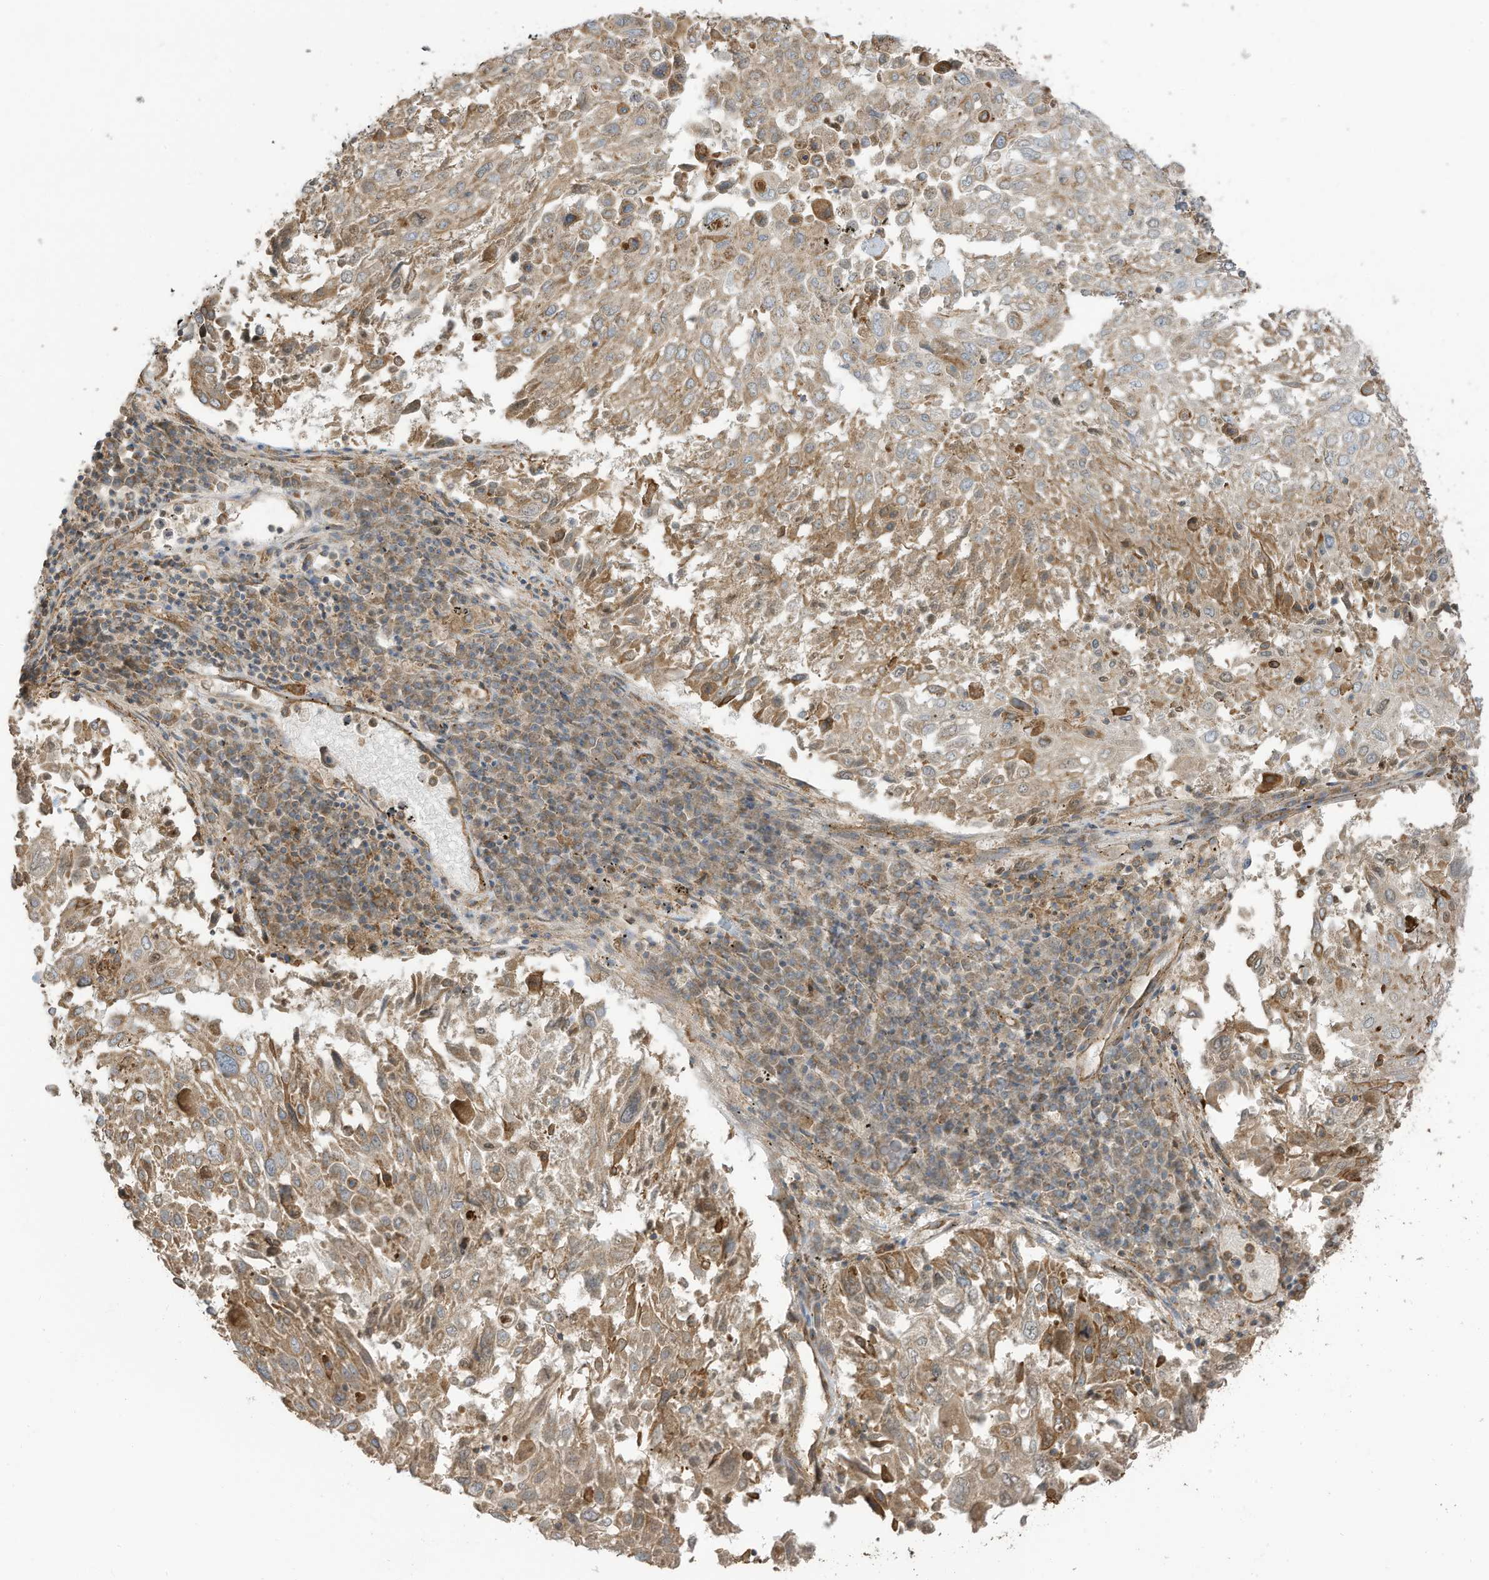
{"staining": {"intensity": "moderate", "quantity": "25%-75%", "location": "cytoplasmic/membranous"}, "tissue": "lung cancer", "cell_type": "Tumor cells", "image_type": "cancer", "snomed": [{"axis": "morphology", "description": "Squamous cell carcinoma, NOS"}, {"axis": "topography", "description": "Lung"}], "caption": "Lung cancer stained for a protein (brown) shows moderate cytoplasmic/membranous positive expression in about 25%-75% of tumor cells.", "gene": "CGAS", "patient": {"sex": "male", "age": 65}}